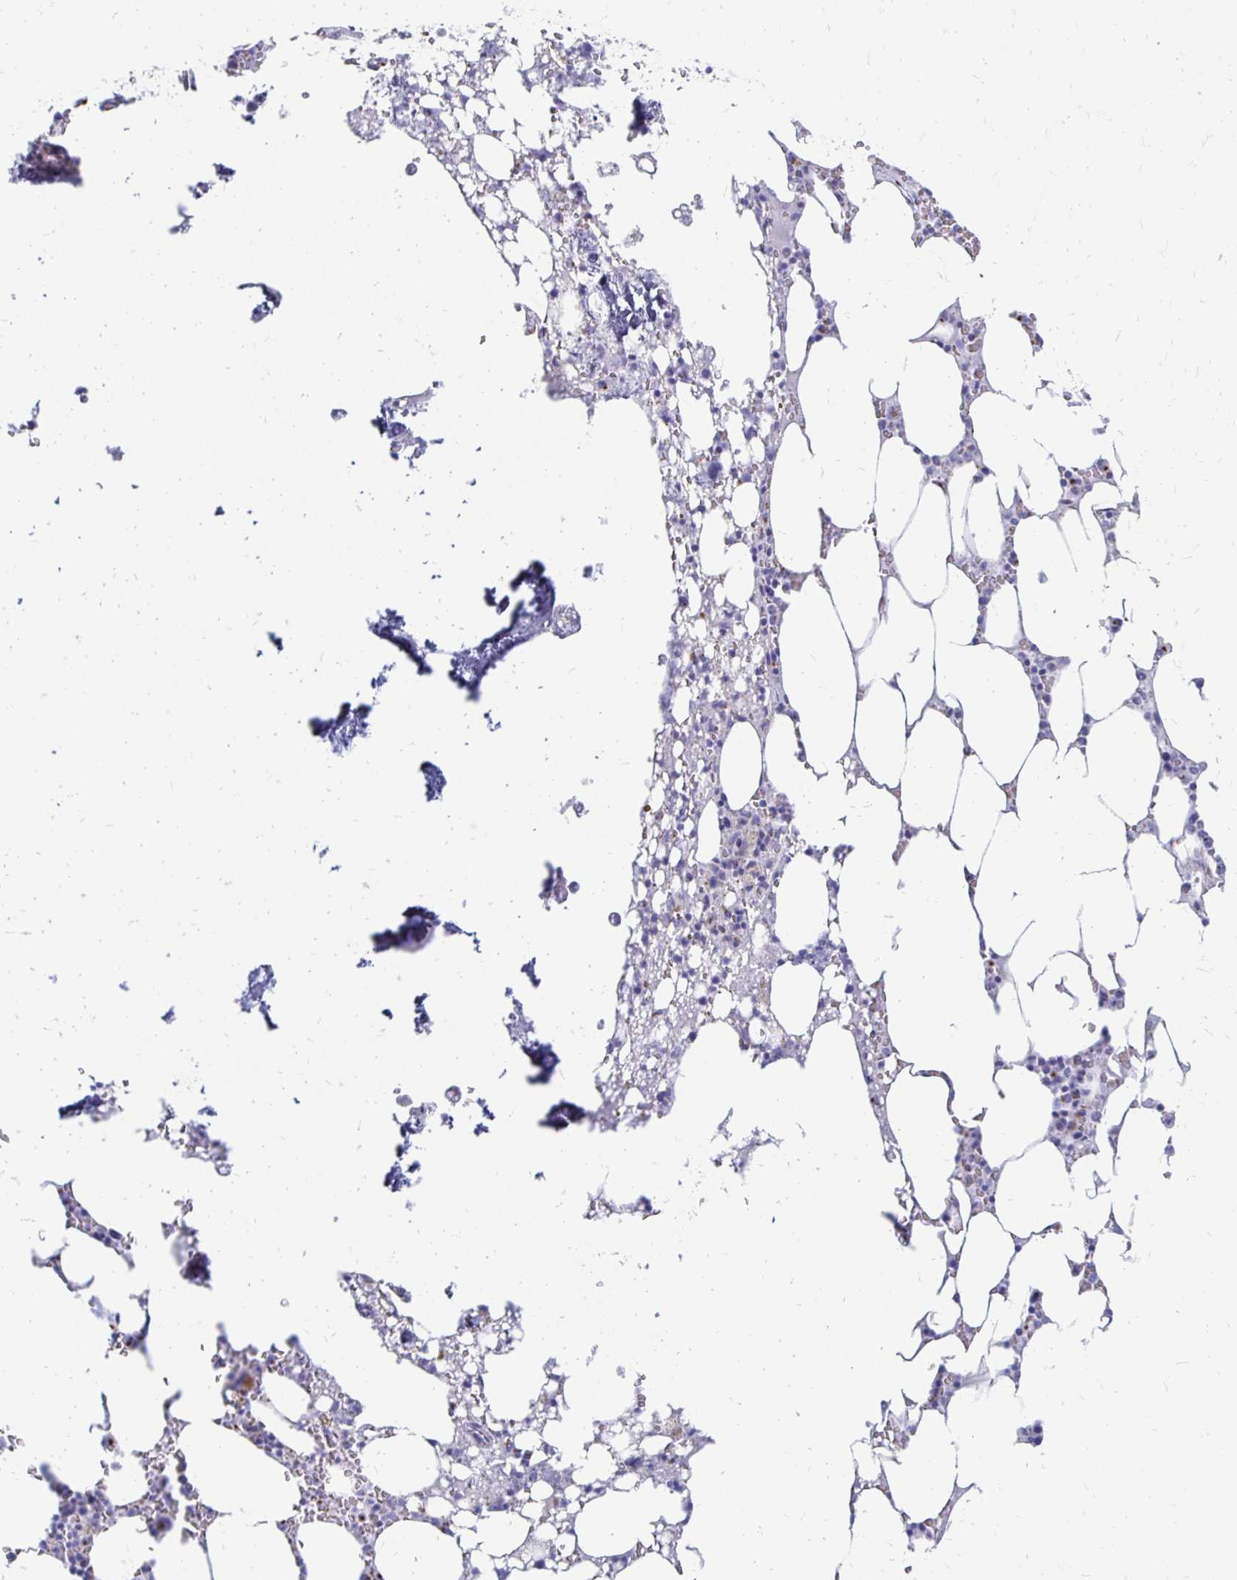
{"staining": {"intensity": "moderate", "quantity": "<25%", "location": "cytoplasmic/membranous"}, "tissue": "bone marrow", "cell_type": "Hematopoietic cells", "image_type": "normal", "snomed": [{"axis": "morphology", "description": "Normal tissue, NOS"}, {"axis": "topography", "description": "Bone marrow"}], "caption": "Protein analysis of benign bone marrow exhibits moderate cytoplasmic/membranous staining in about <25% of hematopoietic cells. (Stains: DAB (3,3'-diaminobenzidine) in brown, nuclei in blue, Microscopy: brightfield microscopy at high magnification).", "gene": "PAGE4", "patient": {"sex": "male", "age": 64}}